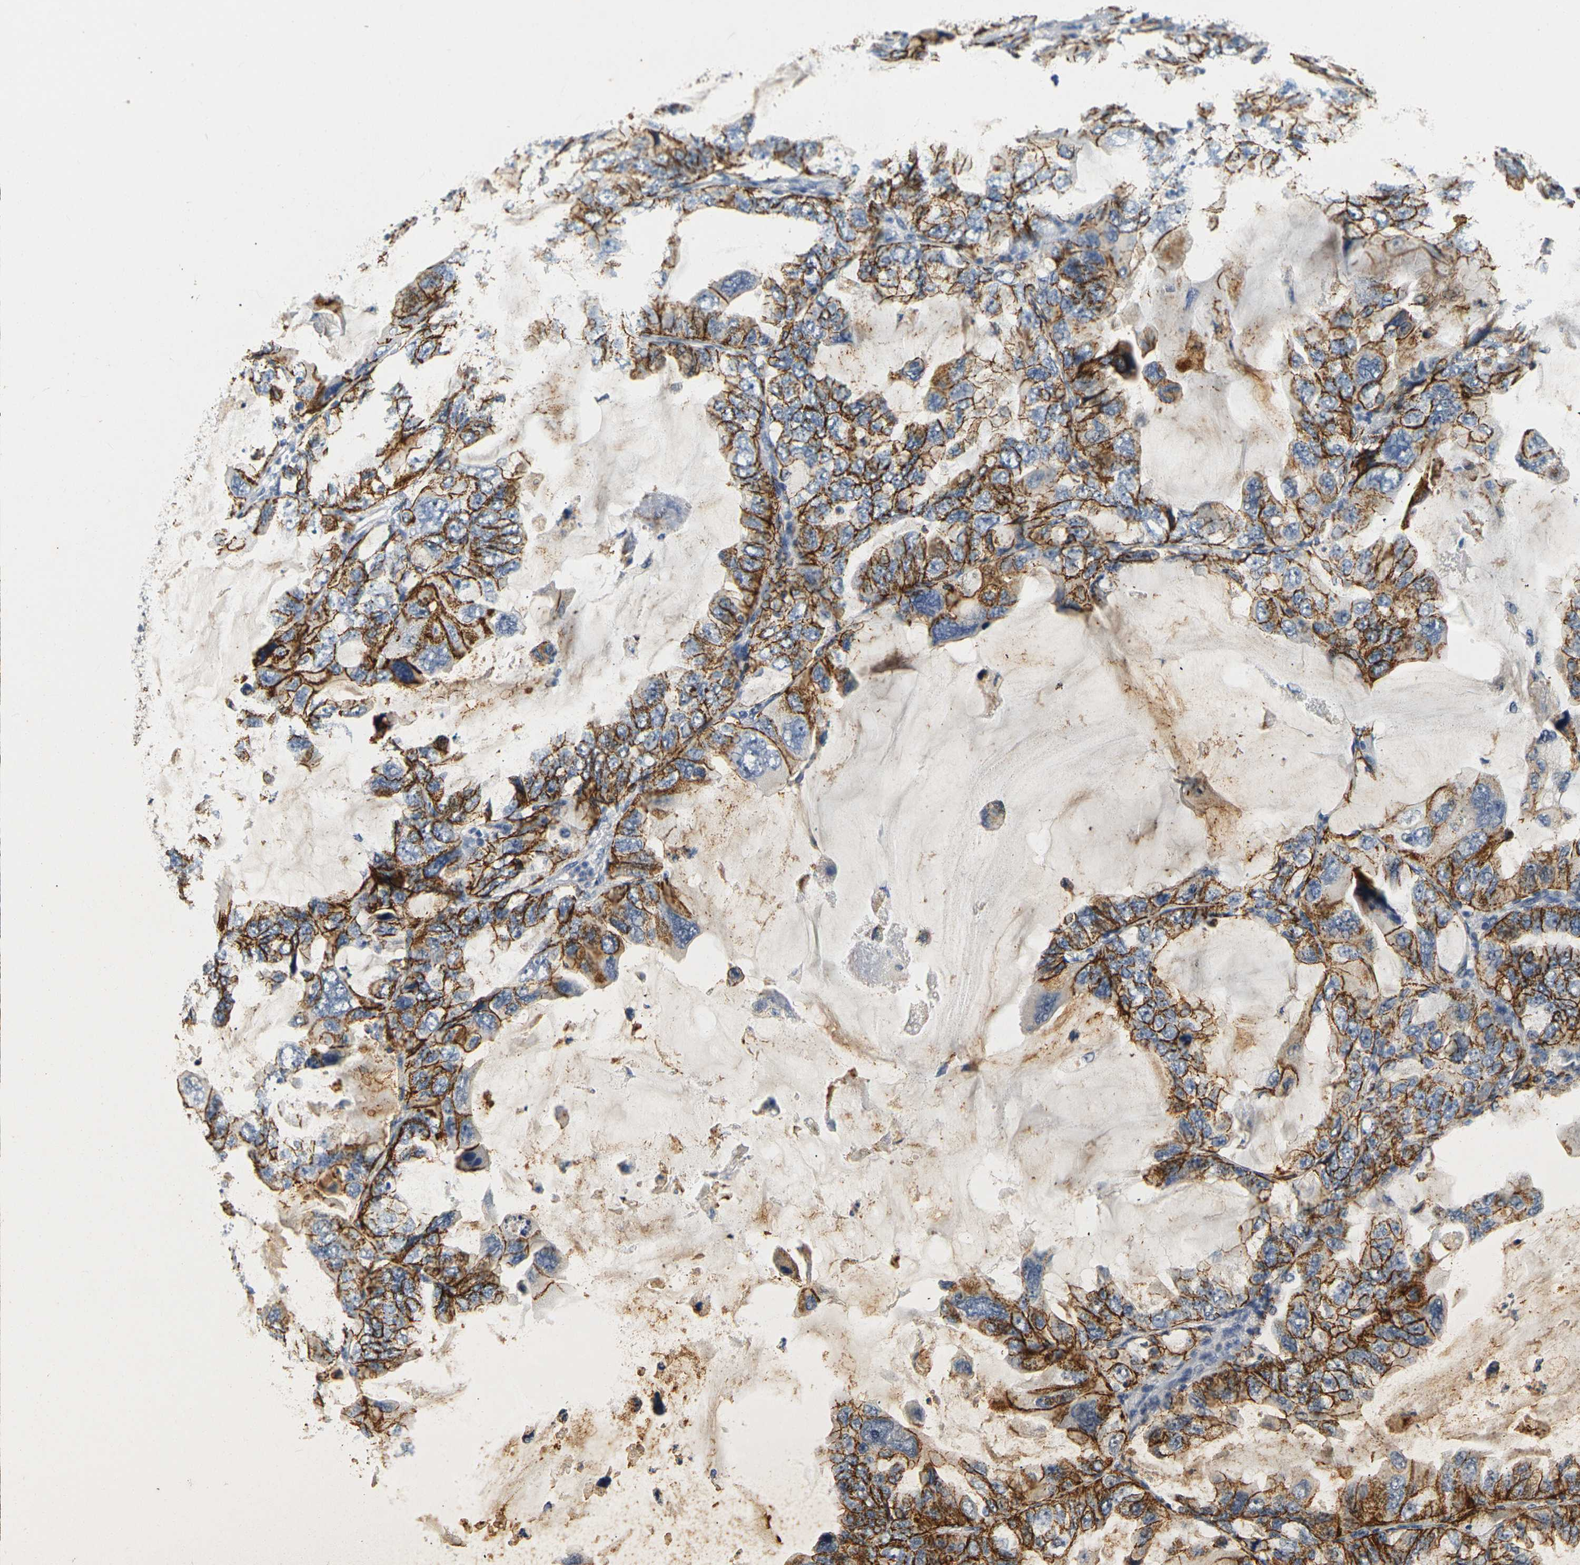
{"staining": {"intensity": "strong", "quantity": ">75%", "location": "cytoplasmic/membranous"}, "tissue": "lung cancer", "cell_type": "Tumor cells", "image_type": "cancer", "snomed": [{"axis": "morphology", "description": "Squamous cell carcinoma, NOS"}, {"axis": "topography", "description": "Lung"}], "caption": "Immunohistochemistry of human lung cancer exhibits high levels of strong cytoplasmic/membranous positivity in approximately >75% of tumor cells.", "gene": "CLDN7", "patient": {"sex": "female", "age": 73}}